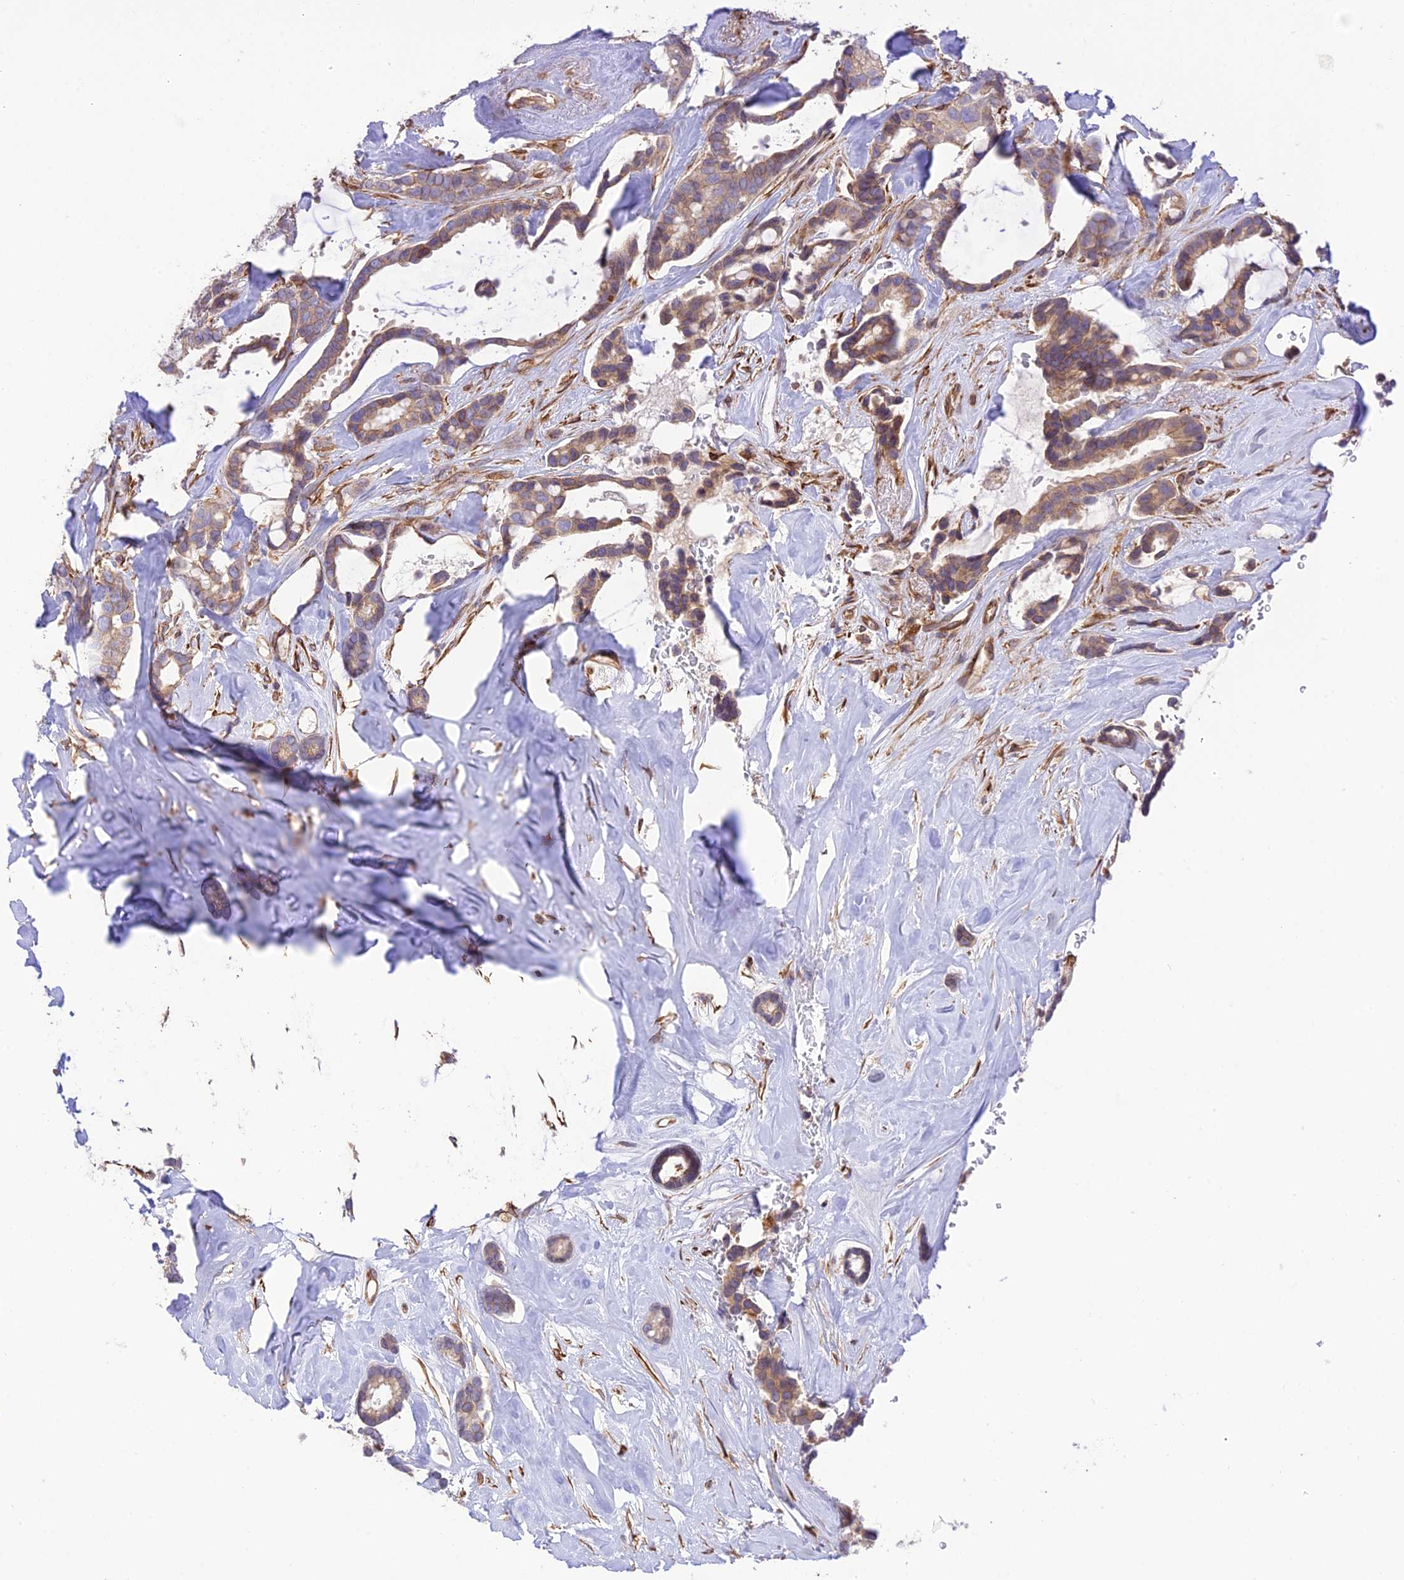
{"staining": {"intensity": "weak", "quantity": "<25%", "location": "cytoplasmic/membranous"}, "tissue": "breast cancer", "cell_type": "Tumor cells", "image_type": "cancer", "snomed": [{"axis": "morphology", "description": "Duct carcinoma"}, {"axis": "topography", "description": "Breast"}], "caption": "An image of human breast cancer (infiltrating ductal carcinoma) is negative for staining in tumor cells. (IHC, brightfield microscopy, high magnification).", "gene": "EXOC3L4", "patient": {"sex": "female", "age": 87}}